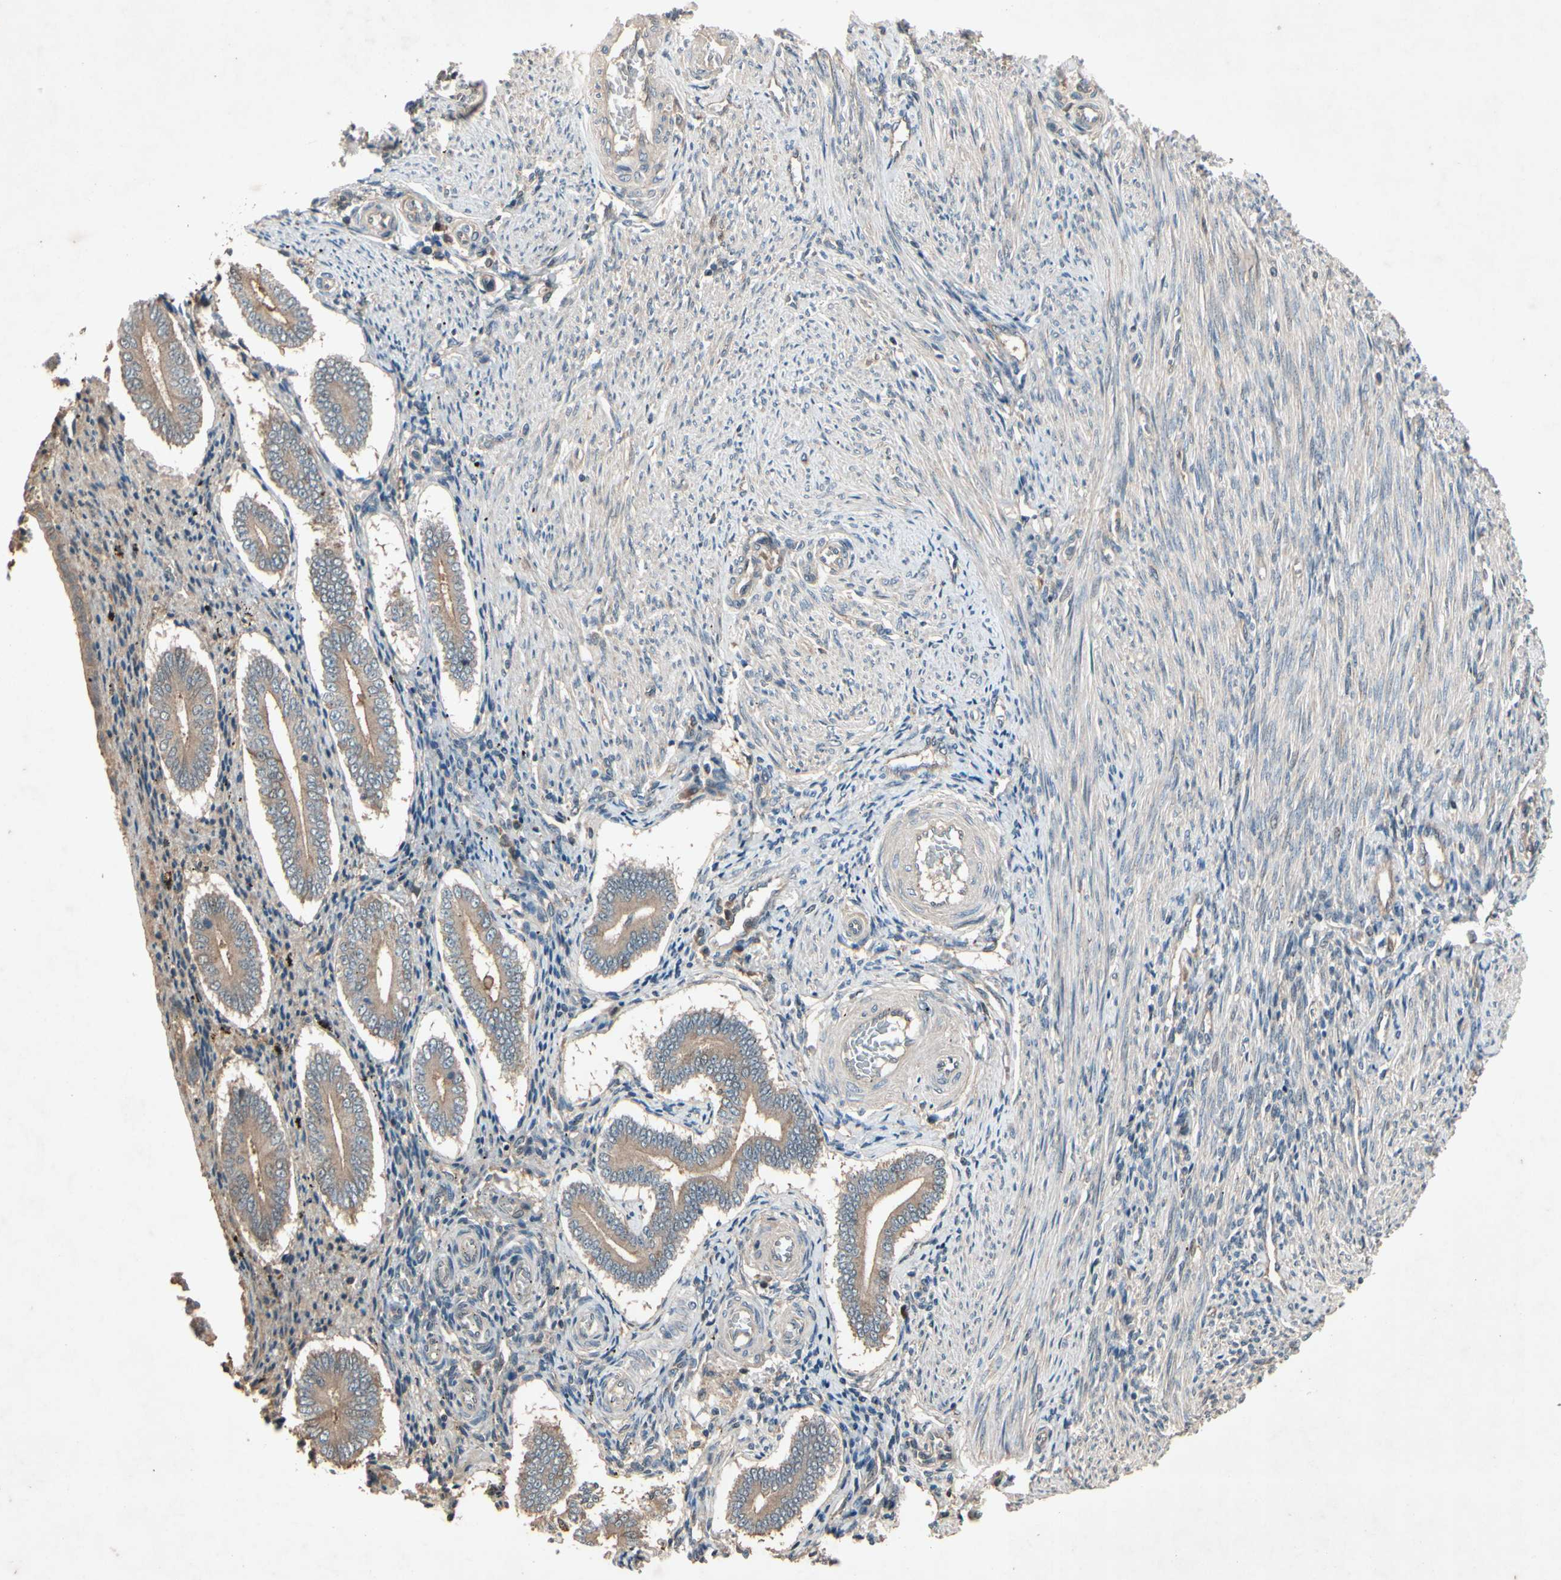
{"staining": {"intensity": "weak", "quantity": ">75%", "location": "cytoplasmic/membranous"}, "tissue": "endometrium", "cell_type": "Cells in endometrial stroma", "image_type": "normal", "snomed": [{"axis": "morphology", "description": "Normal tissue, NOS"}, {"axis": "topography", "description": "Endometrium"}], "caption": "Weak cytoplasmic/membranous protein expression is appreciated in about >75% of cells in endometrial stroma in endometrium. Immunohistochemistry stains the protein of interest in brown and the nuclei are stained blue.", "gene": "NSF", "patient": {"sex": "female", "age": 42}}